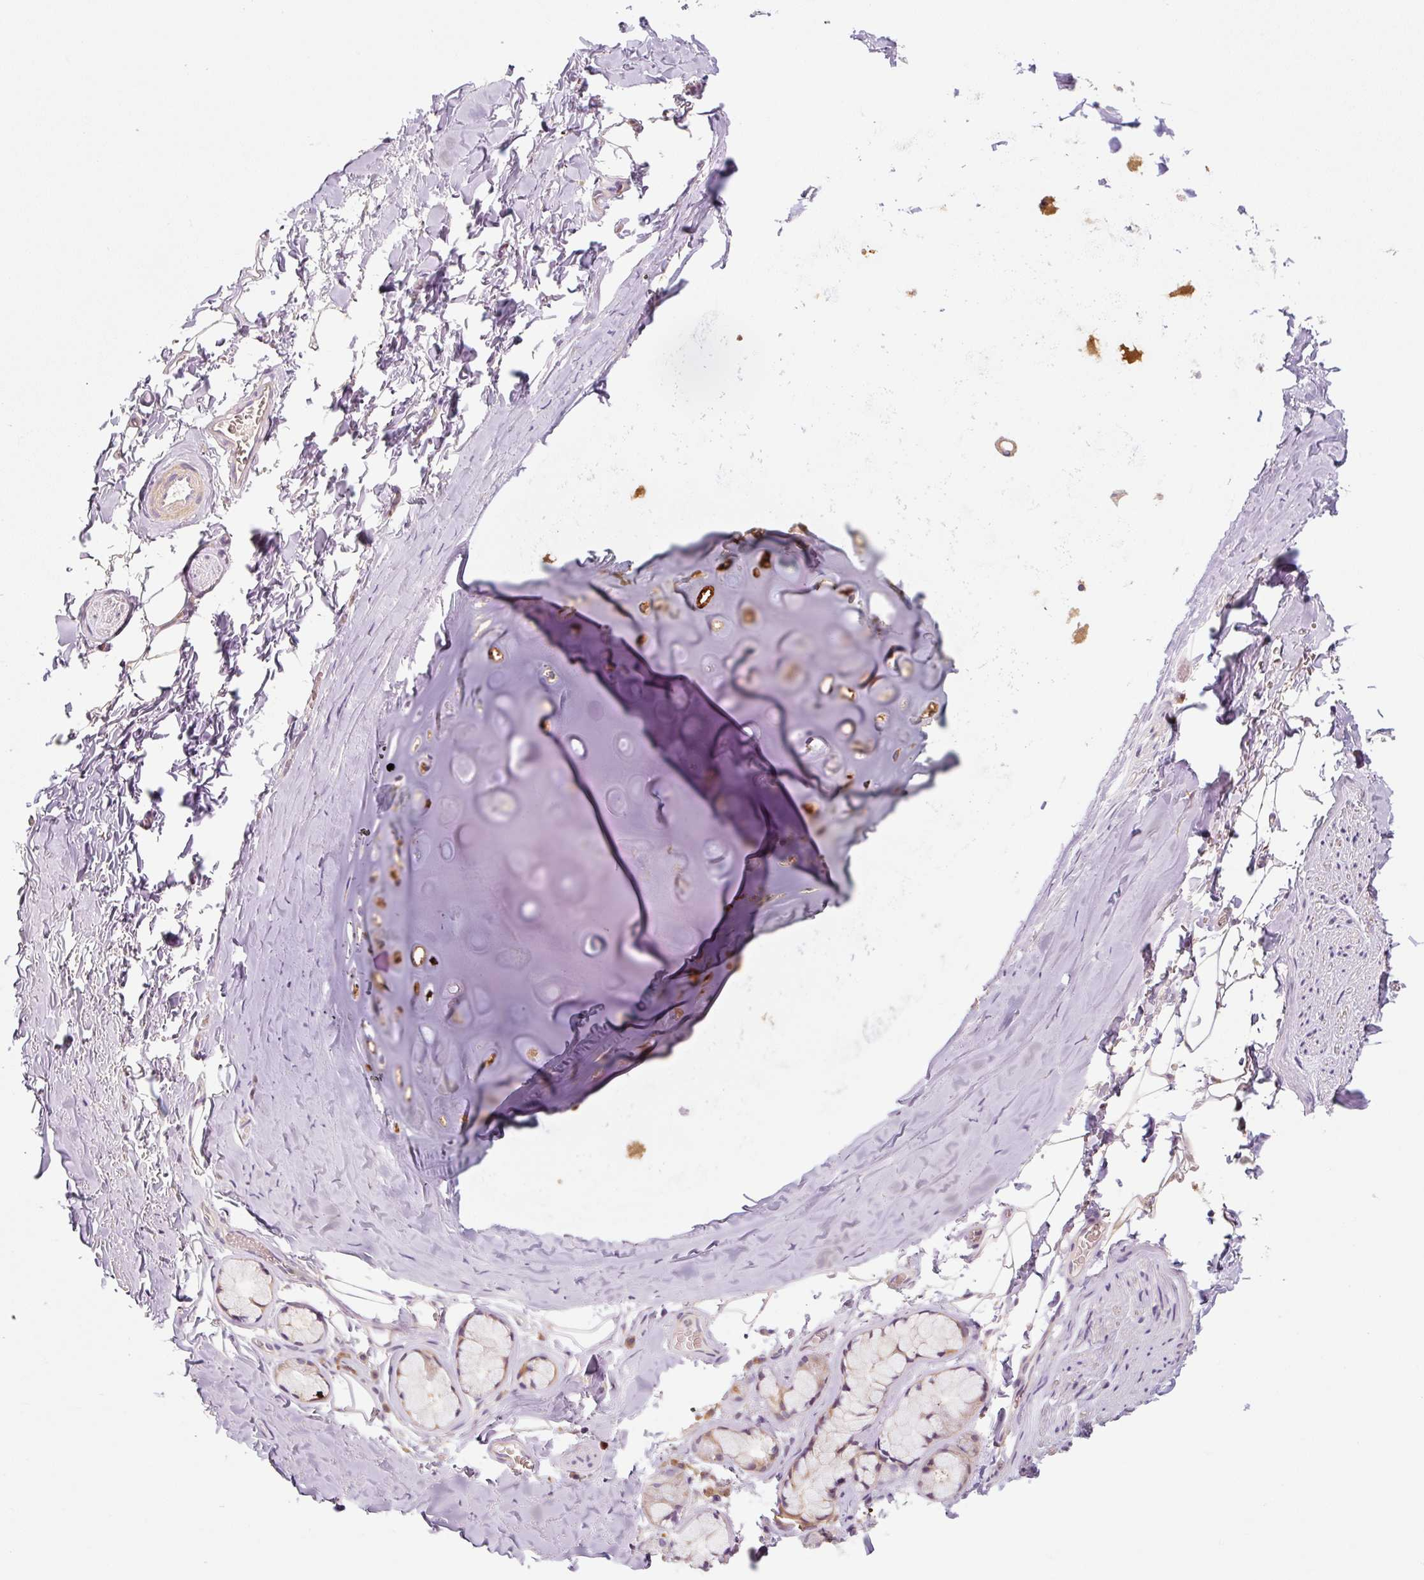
{"staining": {"intensity": "negative", "quantity": "none", "location": "none"}, "tissue": "adipose tissue", "cell_type": "Adipocytes", "image_type": "normal", "snomed": [{"axis": "morphology", "description": "Normal tissue, NOS"}, {"axis": "topography", "description": "Cartilage tissue"}, {"axis": "topography", "description": "Bronchus"}, {"axis": "topography", "description": "Peripheral nerve tissue"}], "caption": "Protein analysis of normal adipose tissue demonstrates no significant positivity in adipocytes.", "gene": "FUT10", "patient": {"sex": "male", "age": 67}}